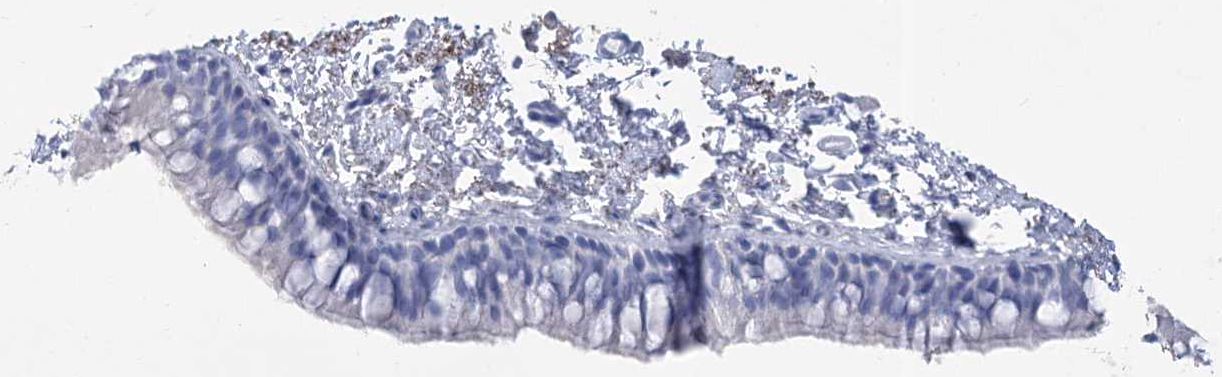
{"staining": {"intensity": "negative", "quantity": "none", "location": "none"}, "tissue": "bronchus", "cell_type": "Respiratory epithelial cells", "image_type": "normal", "snomed": [{"axis": "morphology", "description": "Normal tissue, NOS"}, {"axis": "topography", "description": "Cartilage tissue"}, {"axis": "topography", "description": "Bronchus"}], "caption": "Image shows no significant protein expression in respiratory epithelial cells of unremarkable bronchus.", "gene": "PCDHA1", "patient": {"sex": "female", "age": 73}}